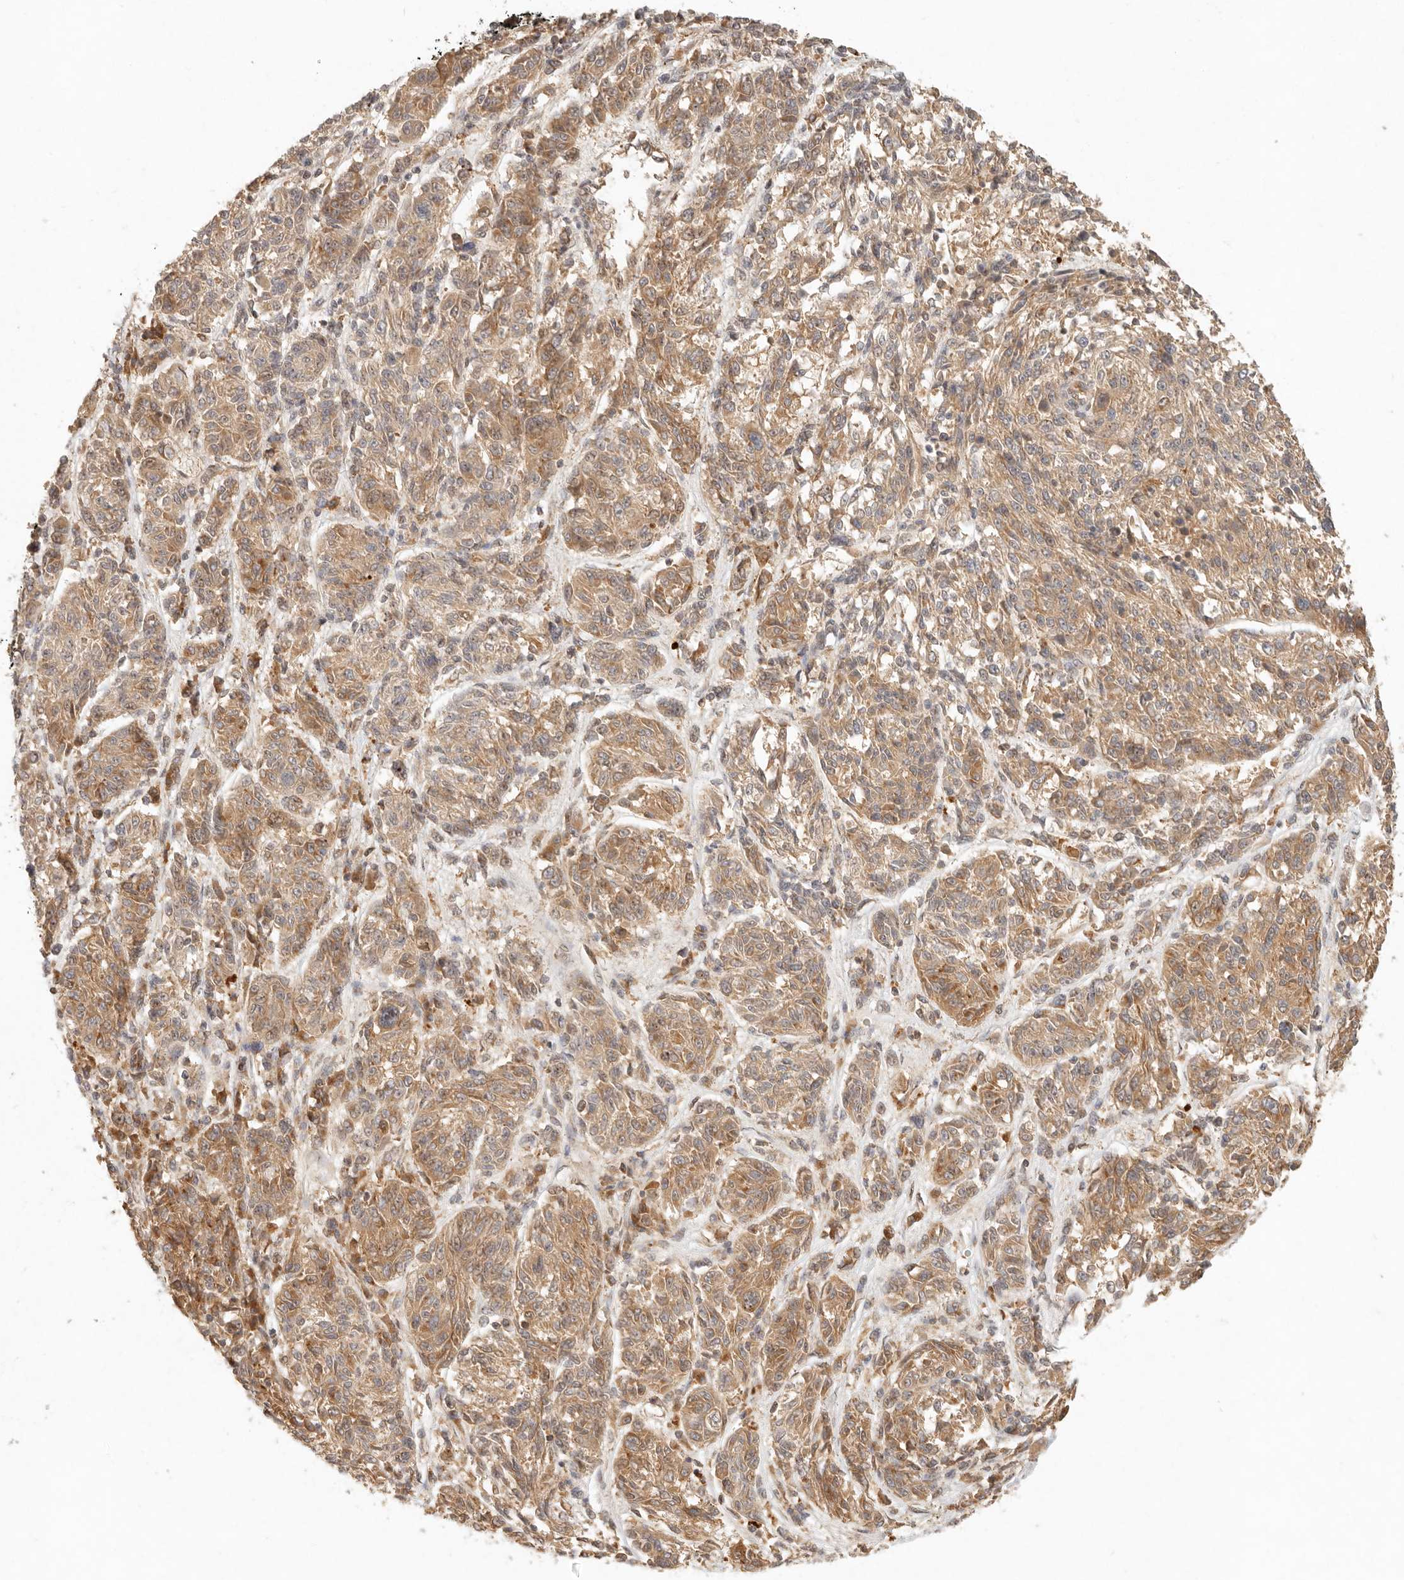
{"staining": {"intensity": "moderate", "quantity": ">75%", "location": "cytoplasmic/membranous"}, "tissue": "melanoma", "cell_type": "Tumor cells", "image_type": "cancer", "snomed": [{"axis": "morphology", "description": "Malignant melanoma, NOS"}, {"axis": "topography", "description": "Skin"}], "caption": "Immunohistochemical staining of malignant melanoma shows moderate cytoplasmic/membranous protein expression in approximately >75% of tumor cells. The staining was performed using DAB, with brown indicating positive protein expression. Nuclei are stained blue with hematoxylin.", "gene": "ANKRD61", "patient": {"sex": "male", "age": 53}}